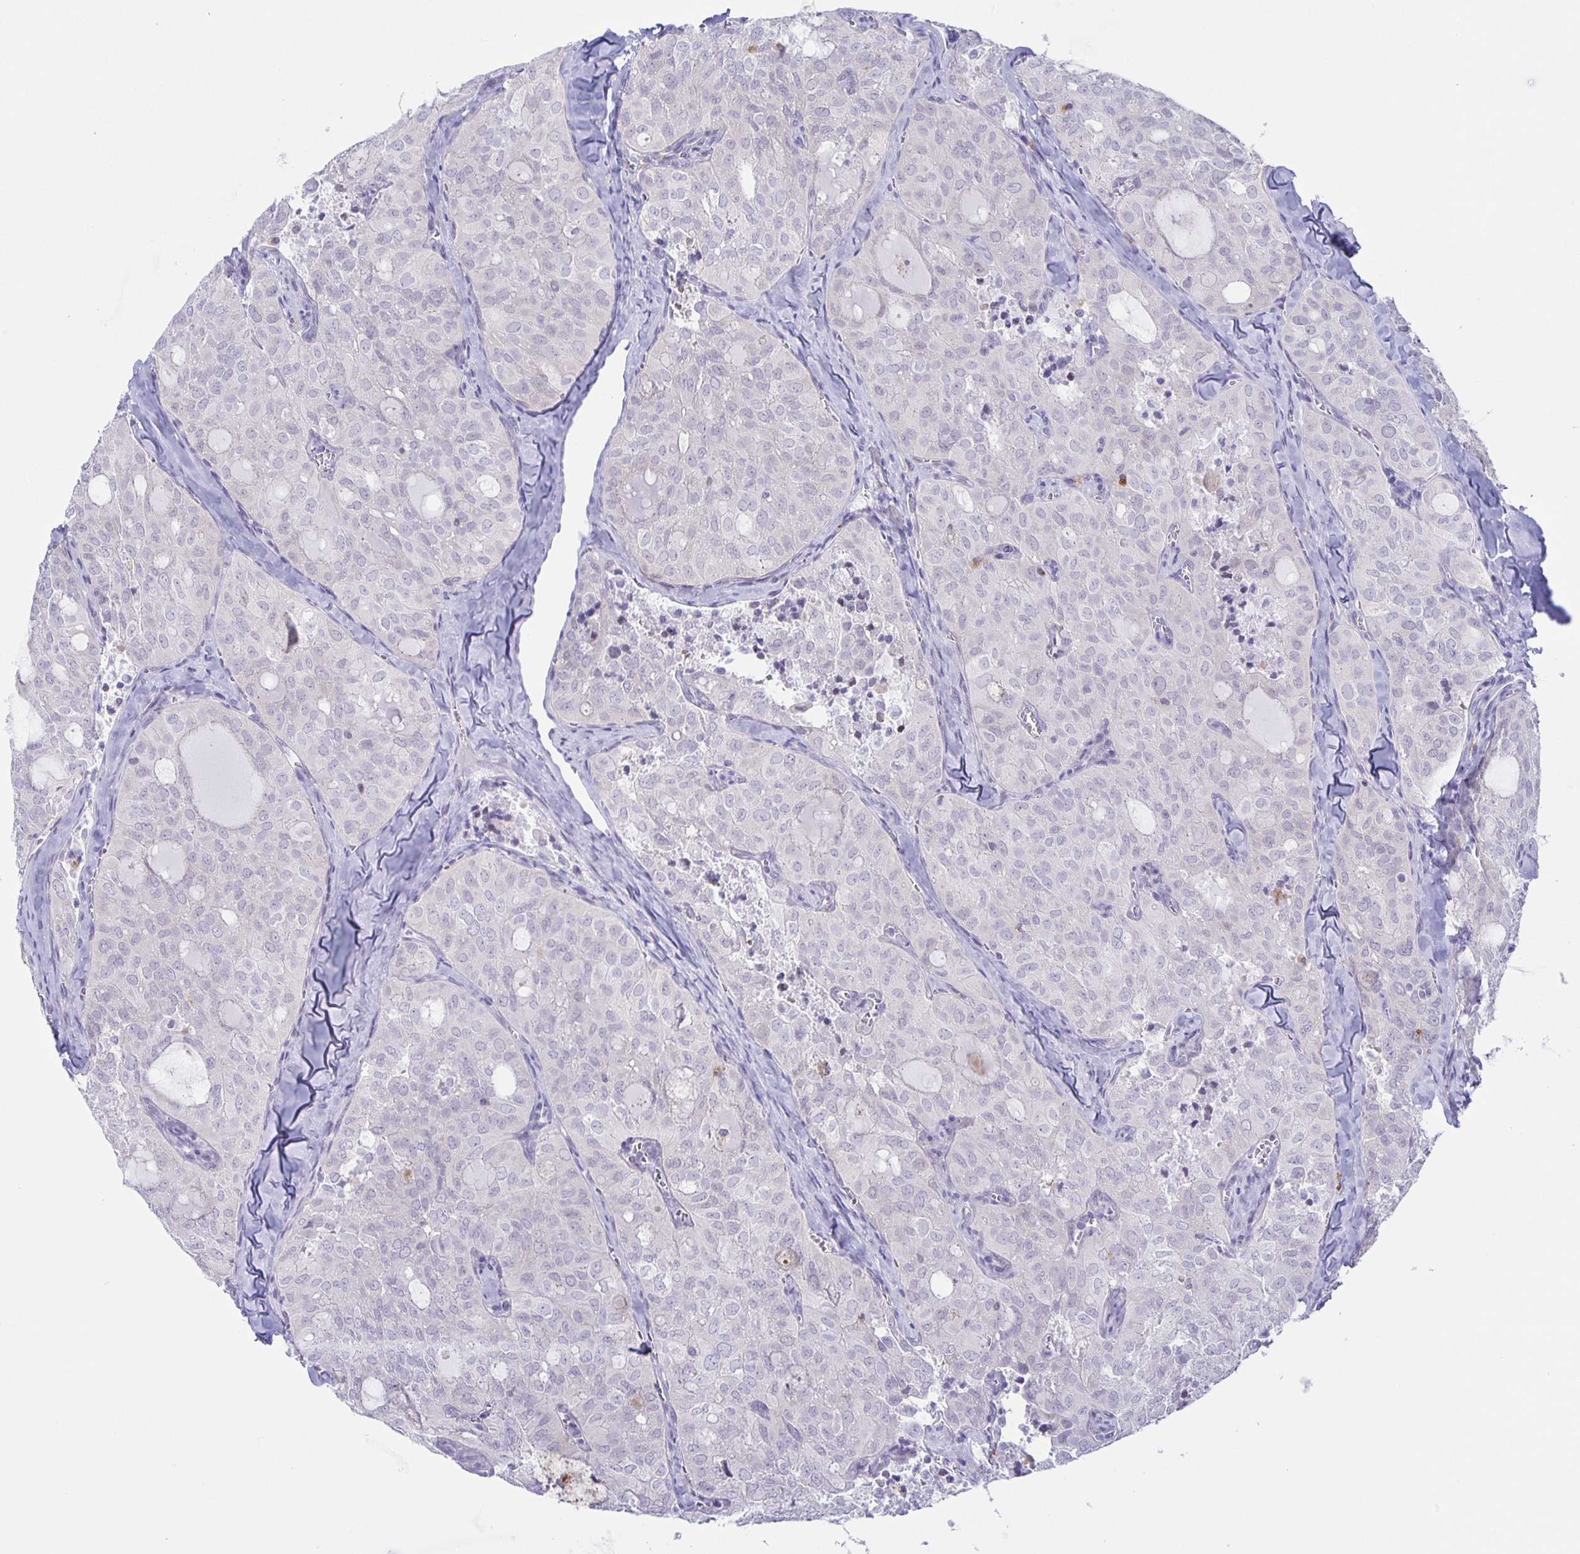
{"staining": {"intensity": "negative", "quantity": "none", "location": "none"}, "tissue": "thyroid cancer", "cell_type": "Tumor cells", "image_type": "cancer", "snomed": [{"axis": "morphology", "description": "Follicular adenoma carcinoma, NOS"}, {"axis": "topography", "description": "Thyroid gland"}], "caption": "High magnification brightfield microscopy of thyroid follicular adenoma carcinoma stained with DAB (brown) and counterstained with hematoxylin (blue): tumor cells show no significant expression.", "gene": "LIPA", "patient": {"sex": "male", "age": 75}}